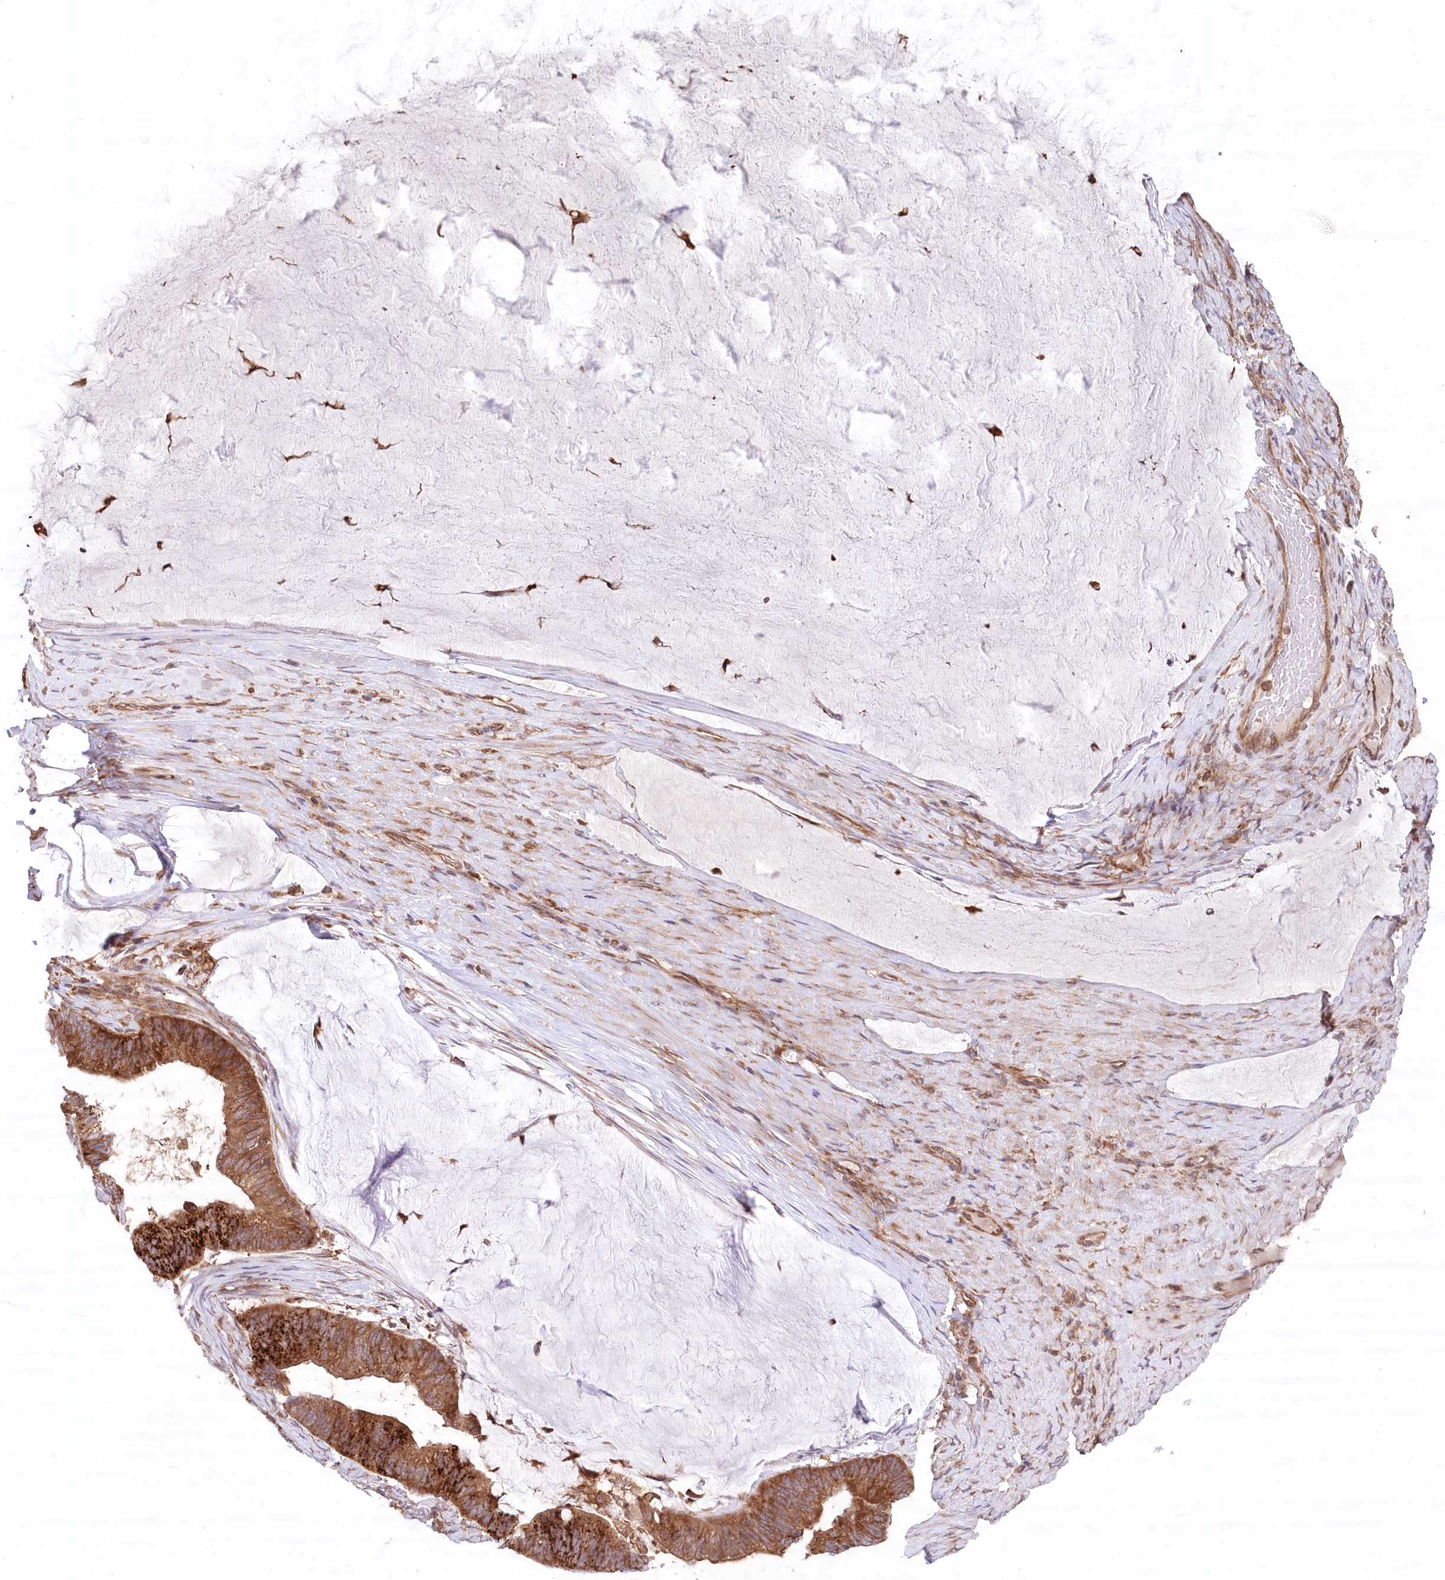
{"staining": {"intensity": "strong", "quantity": ">75%", "location": "cytoplasmic/membranous"}, "tissue": "ovarian cancer", "cell_type": "Tumor cells", "image_type": "cancer", "snomed": [{"axis": "morphology", "description": "Cystadenocarcinoma, mucinous, NOS"}, {"axis": "topography", "description": "Ovary"}], "caption": "This photomicrograph demonstrates IHC staining of human ovarian mucinous cystadenocarcinoma, with high strong cytoplasmic/membranous positivity in approximately >75% of tumor cells.", "gene": "PPP1R21", "patient": {"sex": "female", "age": 61}}